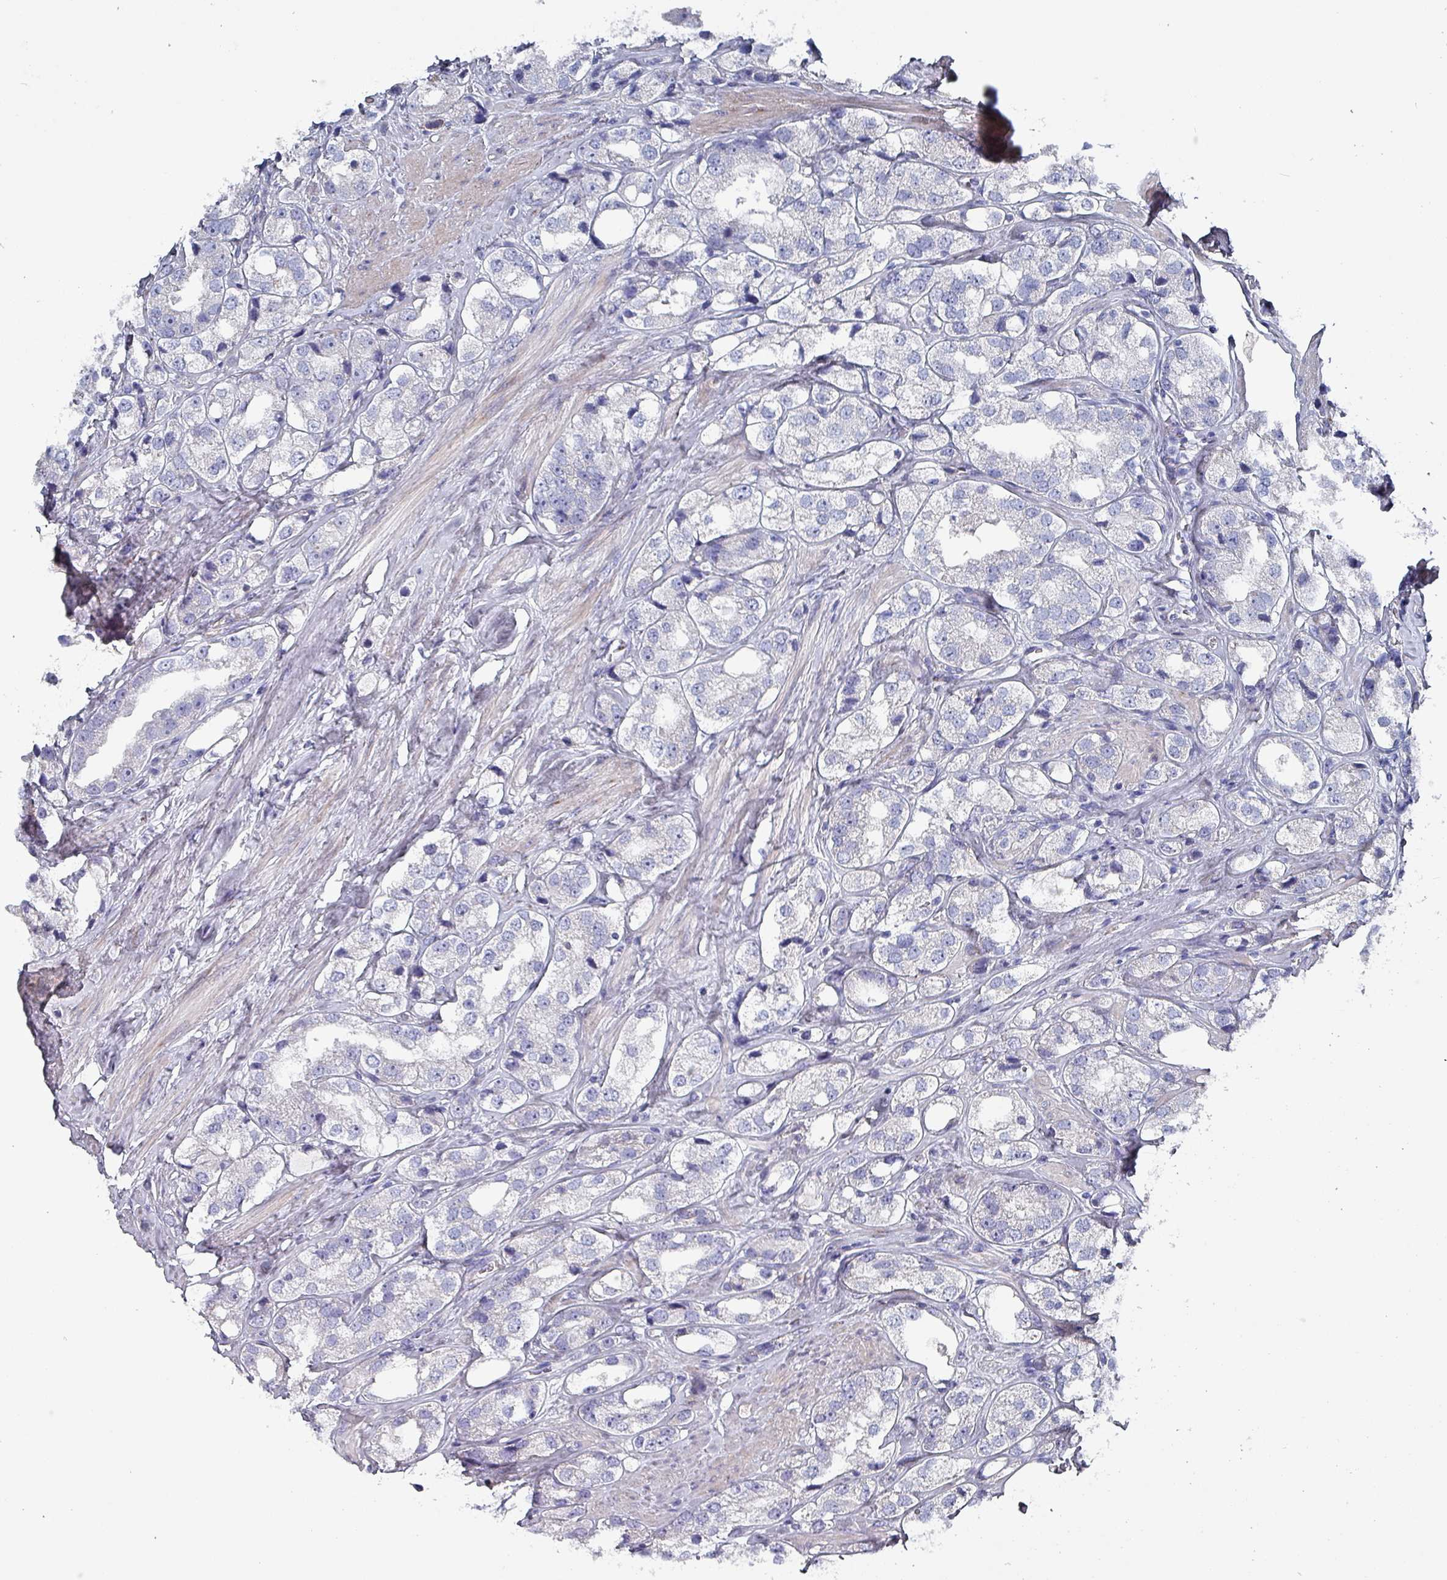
{"staining": {"intensity": "negative", "quantity": "none", "location": "none"}, "tissue": "prostate cancer", "cell_type": "Tumor cells", "image_type": "cancer", "snomed": [{"axis": "morphology", "description": "Adenocarcinoma, NOS"}, {"axis": "topography", "description": "Prostate"}], "caption": "A photomicrograph of prostate cancer (adenocarcinoma) stained for a protein exhibits no brown staining in tumor cells.", "gene": "DRD5", "patient": {"sex": "male", "age": 79}}